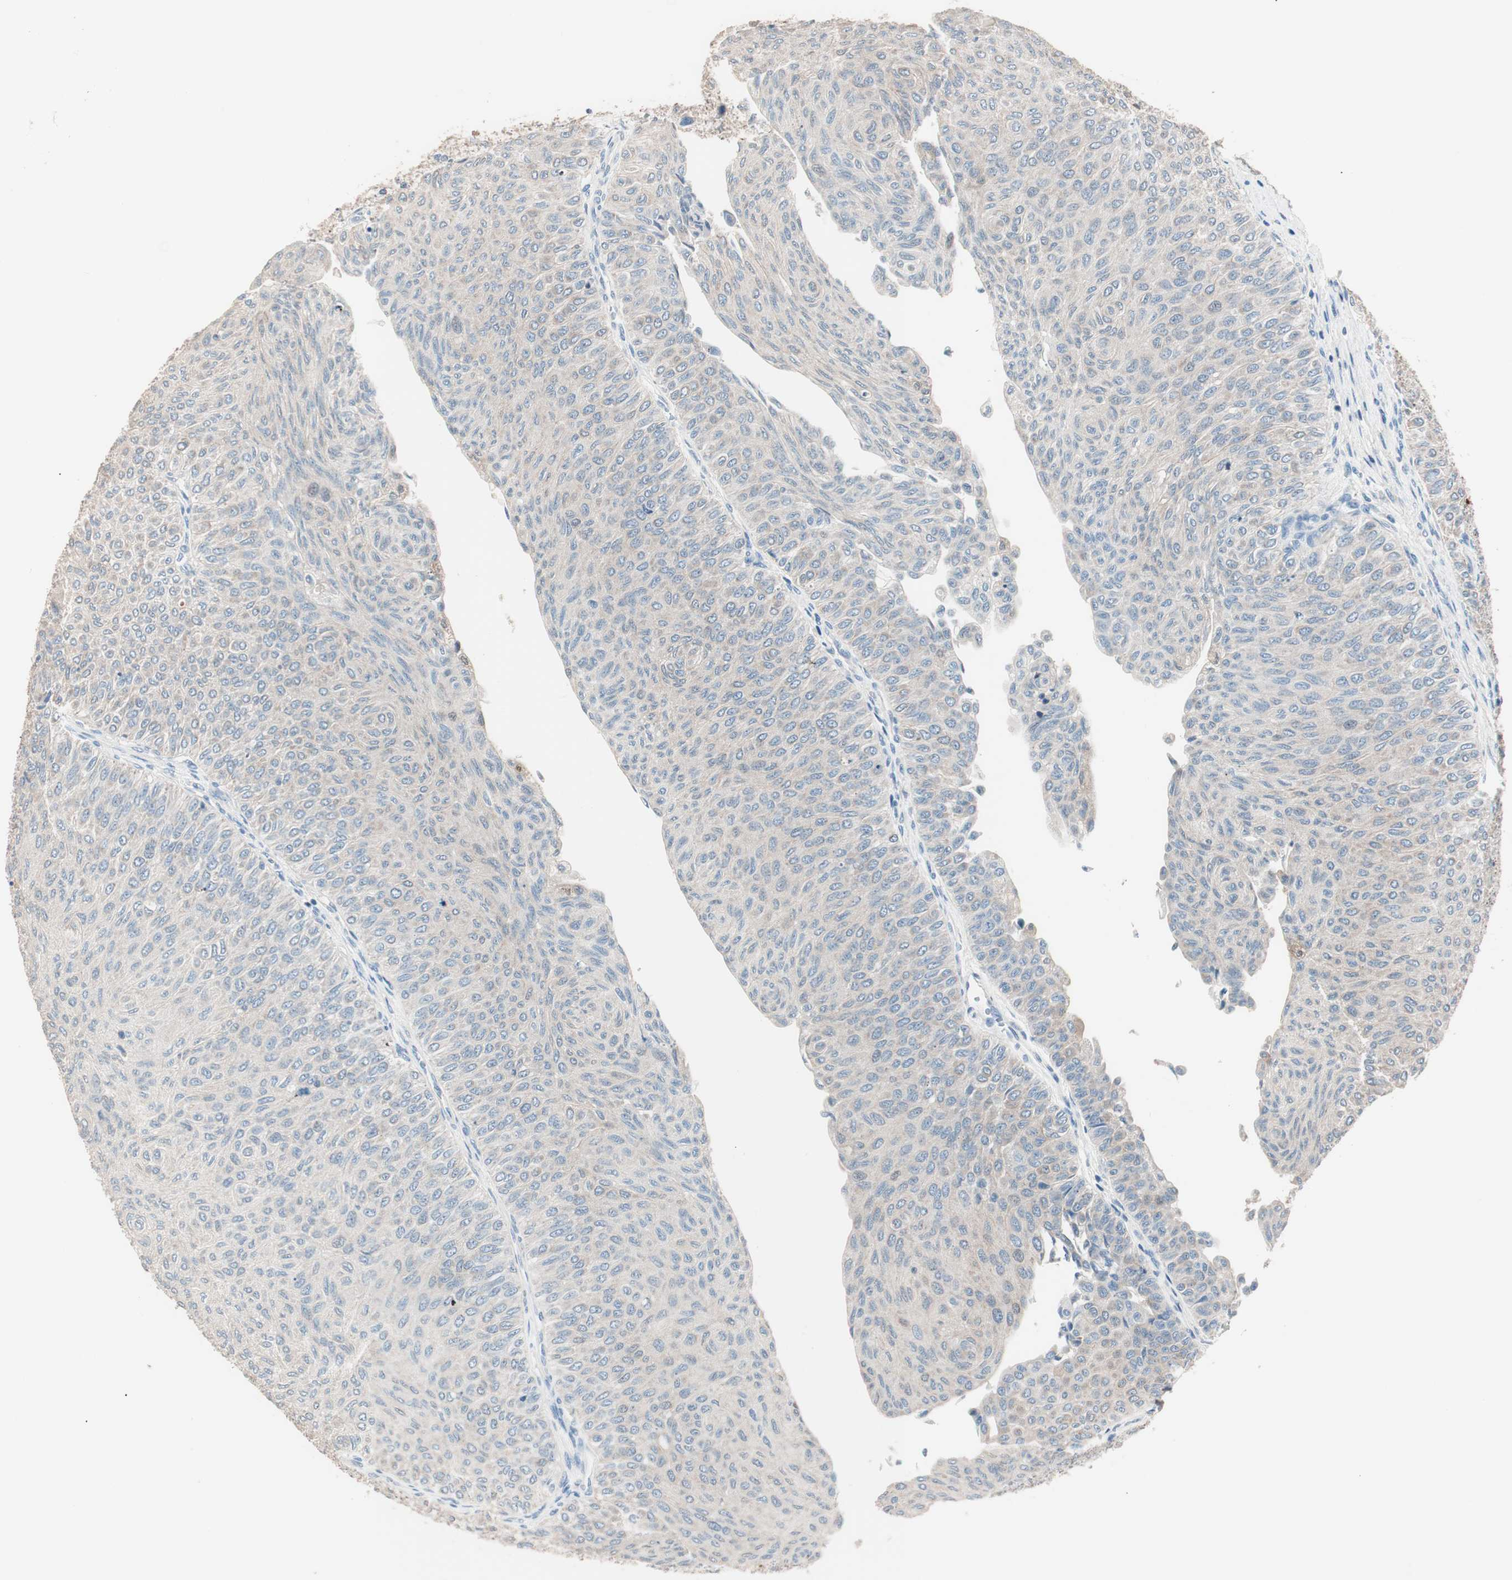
{"staining": {"intensity": "weak", "quantity": ">75%", "location": "cytoplasmic/membranous"}, "tissue": "urothelial cancer", "cell_type": "Tumor cells", "image_type": "cancer", "snomed": [{"axis": "morphology", "description": "Urothelial carcinoma, Low grade"}, {"axis": "topography", "description": "Urinary bladder"}], "caption": "Urothelial carcinoma (low-grade) stained with immunohistochemistry (IHC) displays weak cytoplasmic/membranous positivity in about >75% of tumor cells. (DAB (3,3'-diaminobenzidine) IHC, brown staining for protein, blue staining for nuclei).", "gene": "RAD54B", "patient": {"sex": "male", "age": 78}}